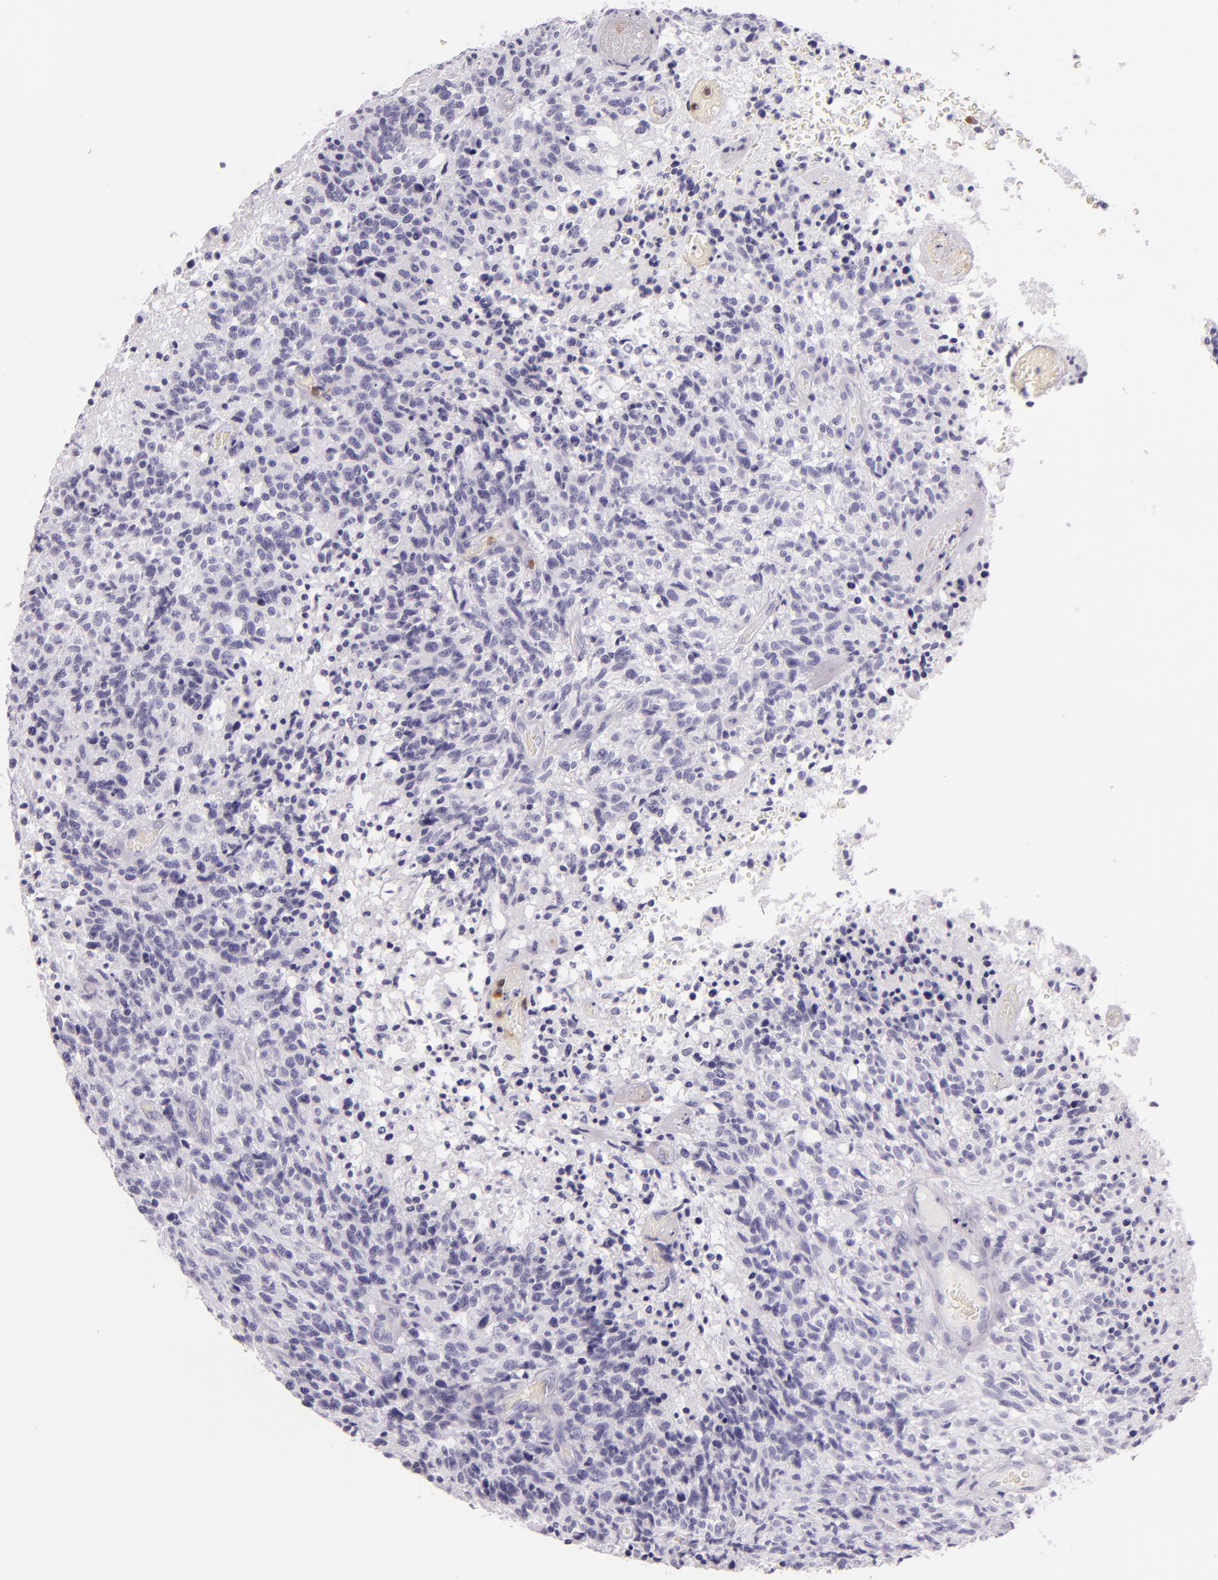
{"staining": {"intensity": "negative", "quantity": "none", "location": "none"}, "tissue": "glioma", "cell_type": "Tumor cells", "image_type": "cancer", "snomed": [{"axis": "morphology", "description": "Glioma, malignant, High grade"}, {"axis": "topography", "description": "Brain"}], "caption": "High power microscopy histopathology image of an immunohistochemistry (IHC) histopathology image of malignant glioma (high-grade), revealing no significant staining in tumor cells.", "gene": "CEACAM1", "patient": {"sex": "male", "age": 36}}